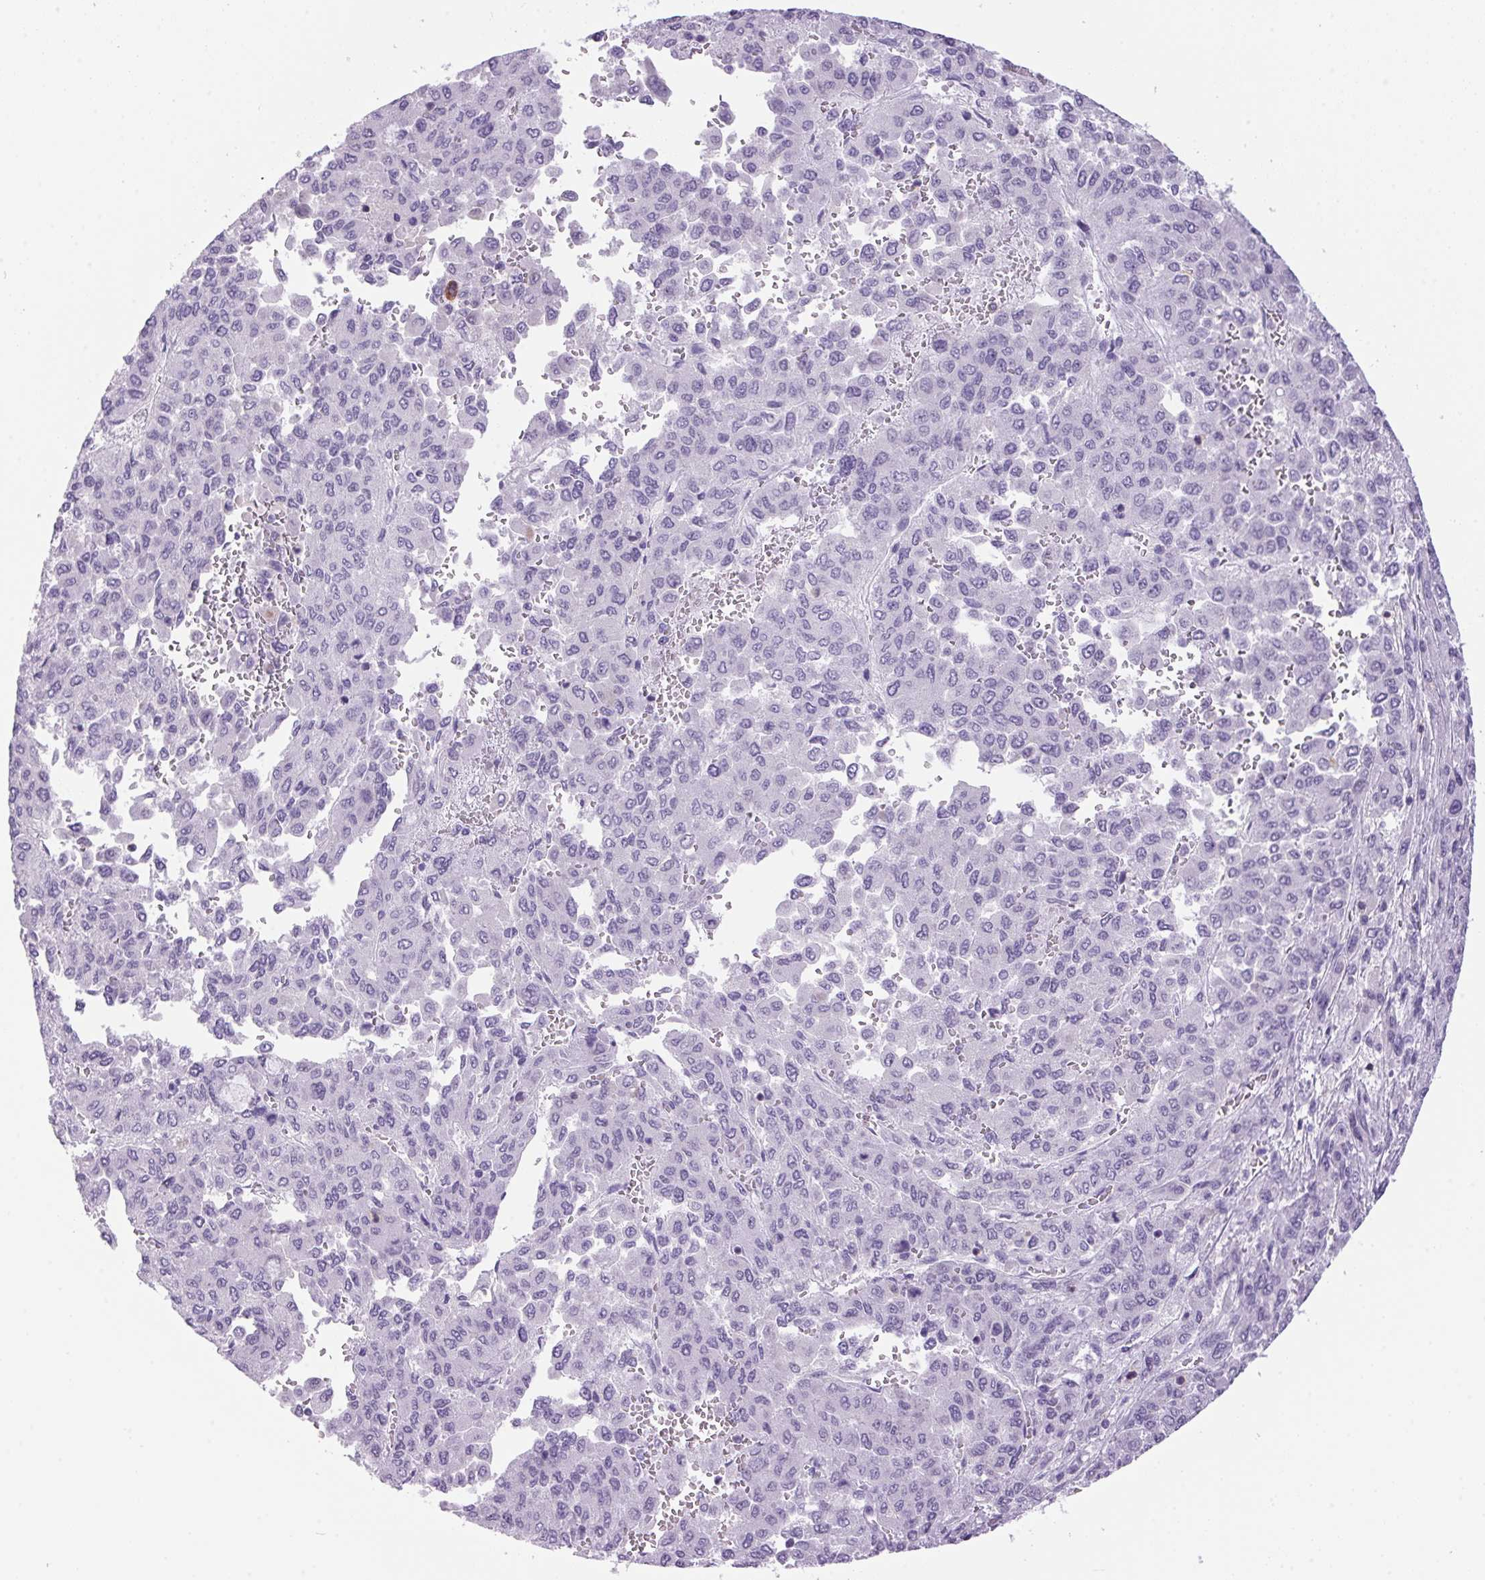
{"staining": {"intensity": "negative", "quantity": "none", "location": "none"}, "tissue": "liver cancer", "cell_type": "Tumor cells", "image_type": "cancer", "snomed": [{"axis": "morphology", "description": "Carcinoma, Hepatocellular, NOS"}, {"axis": "topography", "description": "Liver"}], "caption": "Protein analysis of liver cancer (hepatocellular carcinoma) shows no significant staining in tumor cells.", "gene": "S100A2", "patient": {"sex": "female", "age": 41}}